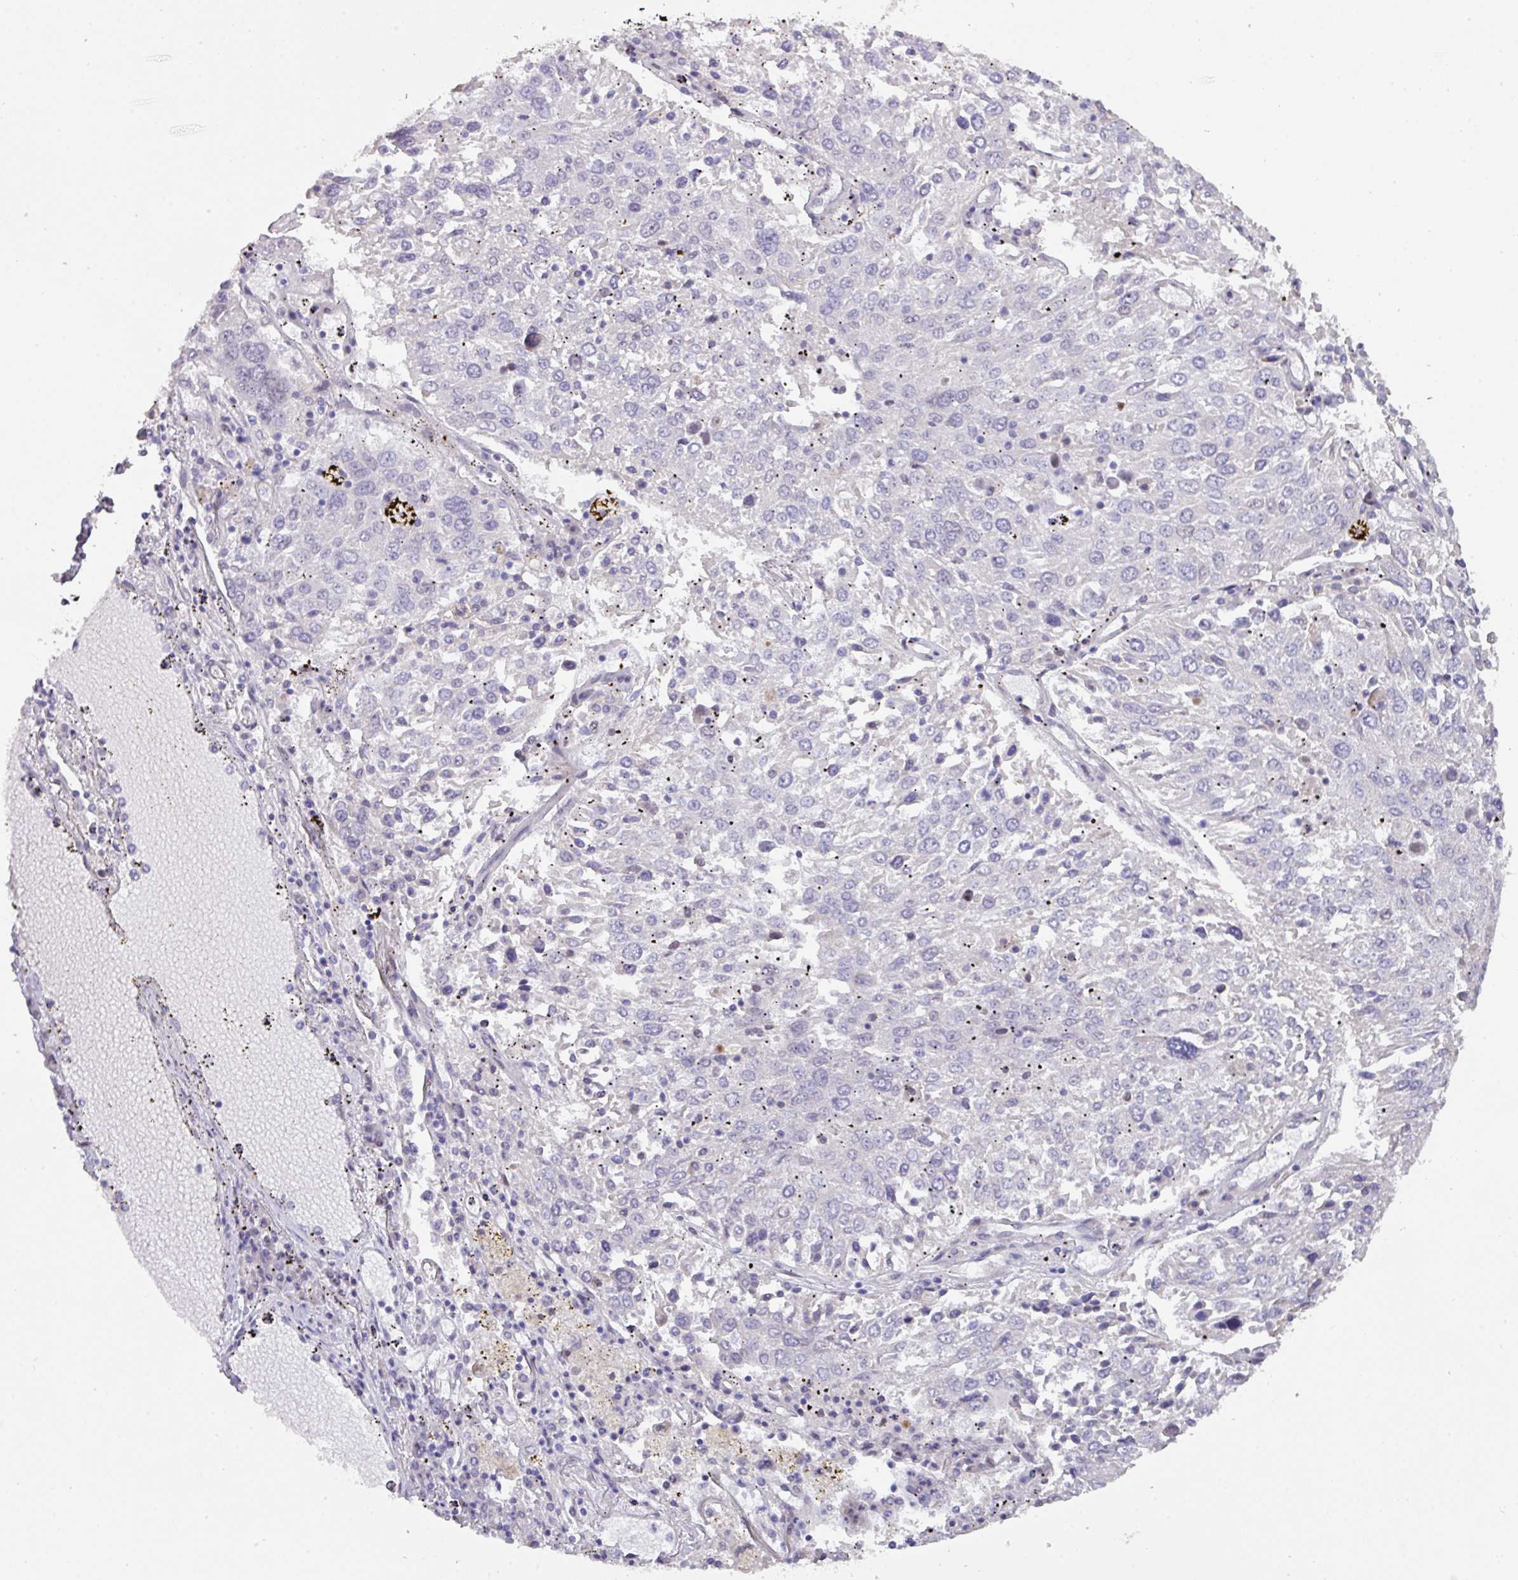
{"staining": {"intensity": "negative", "quantity": "none", "location": "none"}, "tissue": "lung cancer", "cell_type": "Tumor cells", "image_type": "cancer", "snomed": [{"axis": "morphology", "description": "Squamous cell carcinoma, NOS"}, {"axis": "topography", "description": "Lung"}], "caption": "Tumor cells show no significant expression in lung squamous cell carcinoma.", "gene": "ANKRD13B", "patient": {"sex": "male", "age": 65}}